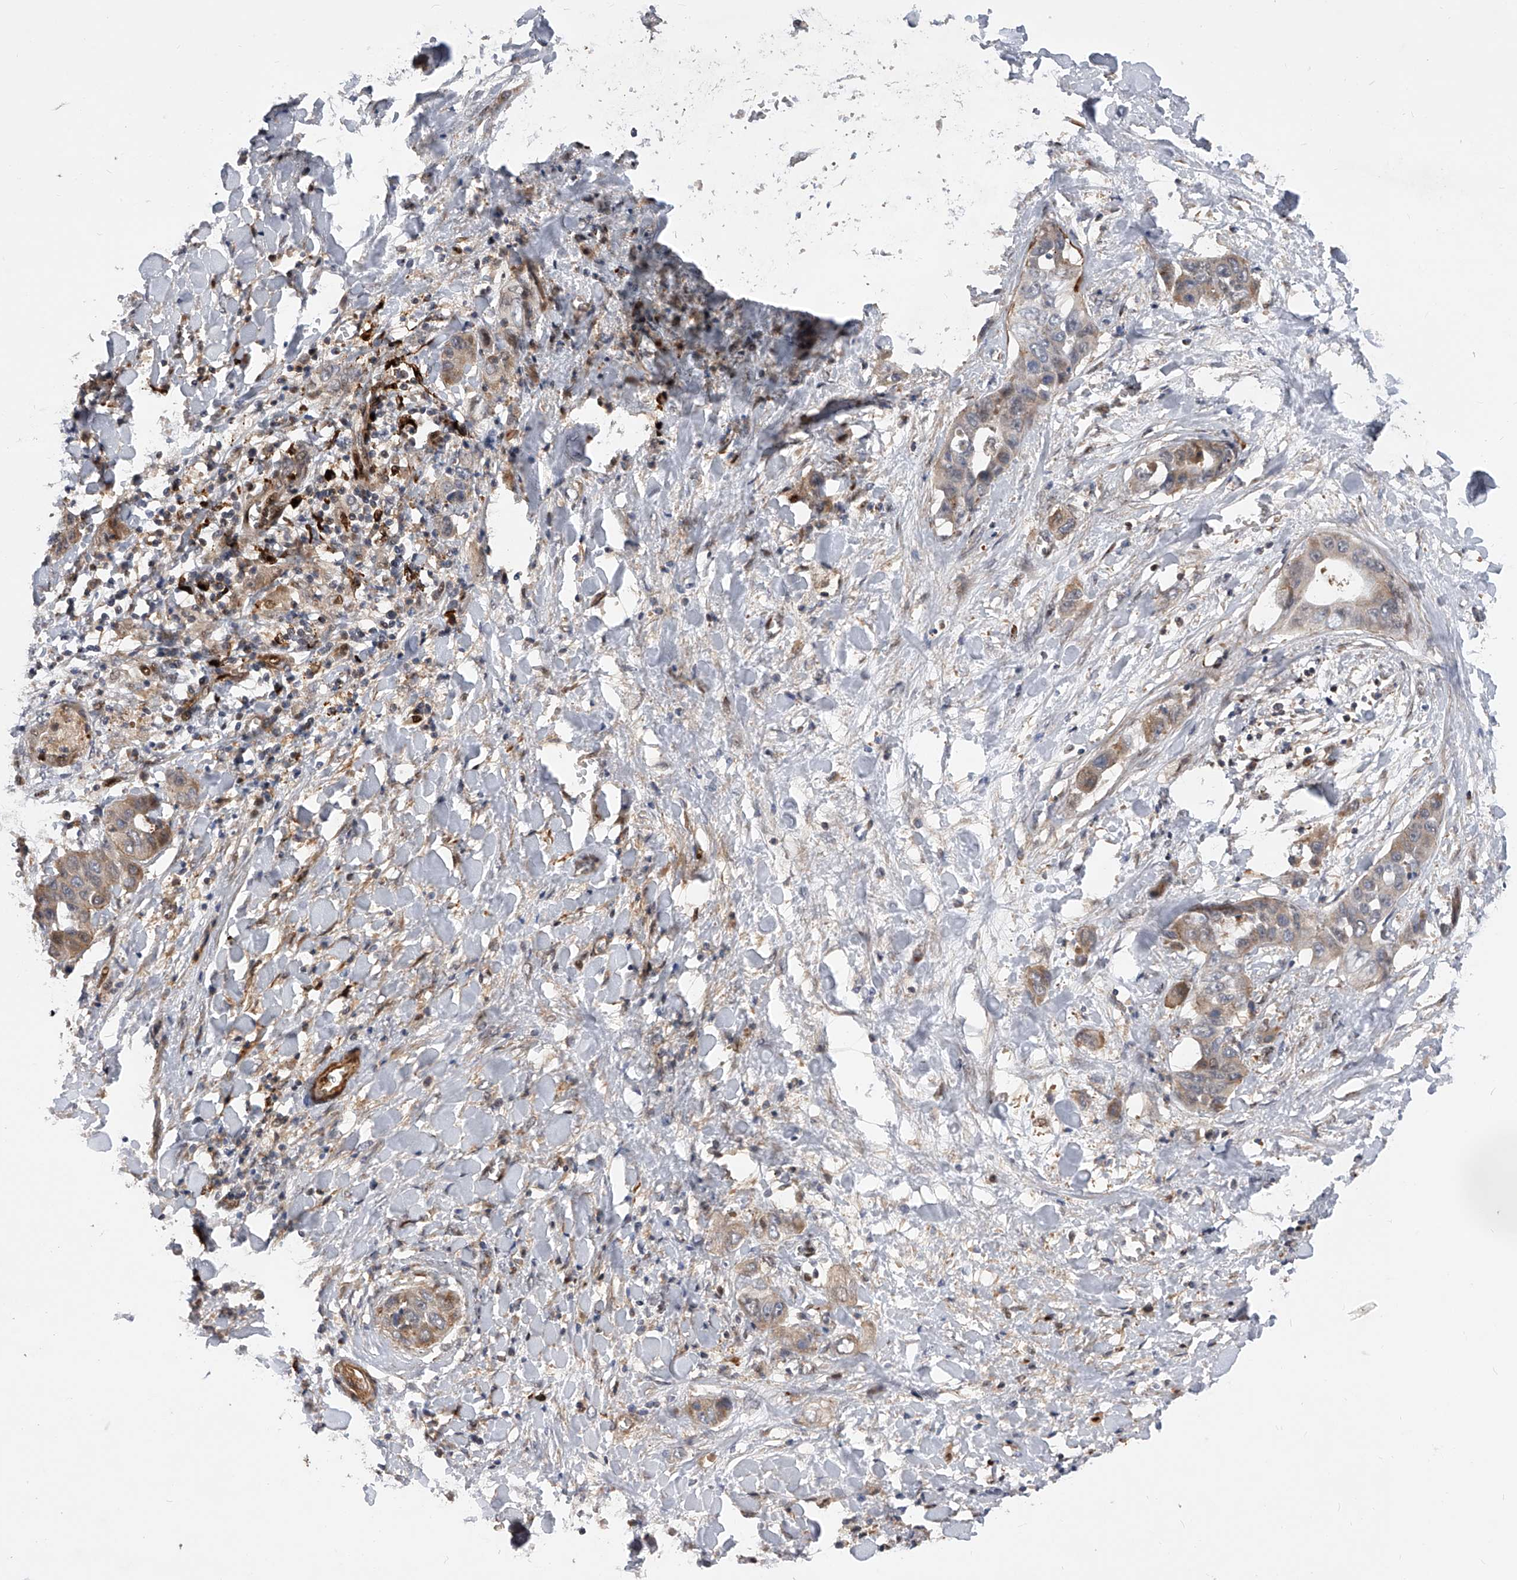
{"staining": {"intensity": "weak", "quantity": "25%-75%", "location": "cytoplasmic/membranous"}, "tissue": "liver cancer", "cell_type": "Tumor cells", "image_type": "cancer", "snomed": [{"axis": "morphology", "description": "Cholangiocarcinoma"}, {"axis": "topography", "description": "Liver"}], "caption": "Weak cytoplasmic/membranous expression for a protein is identified in approximately 25%-75% of tumor cells of cholangiocarcinoma (liver) using immunohistochemistry (IHC).", "gene": "PDSS2", "patient": {"sex": "female", "age": 52}}